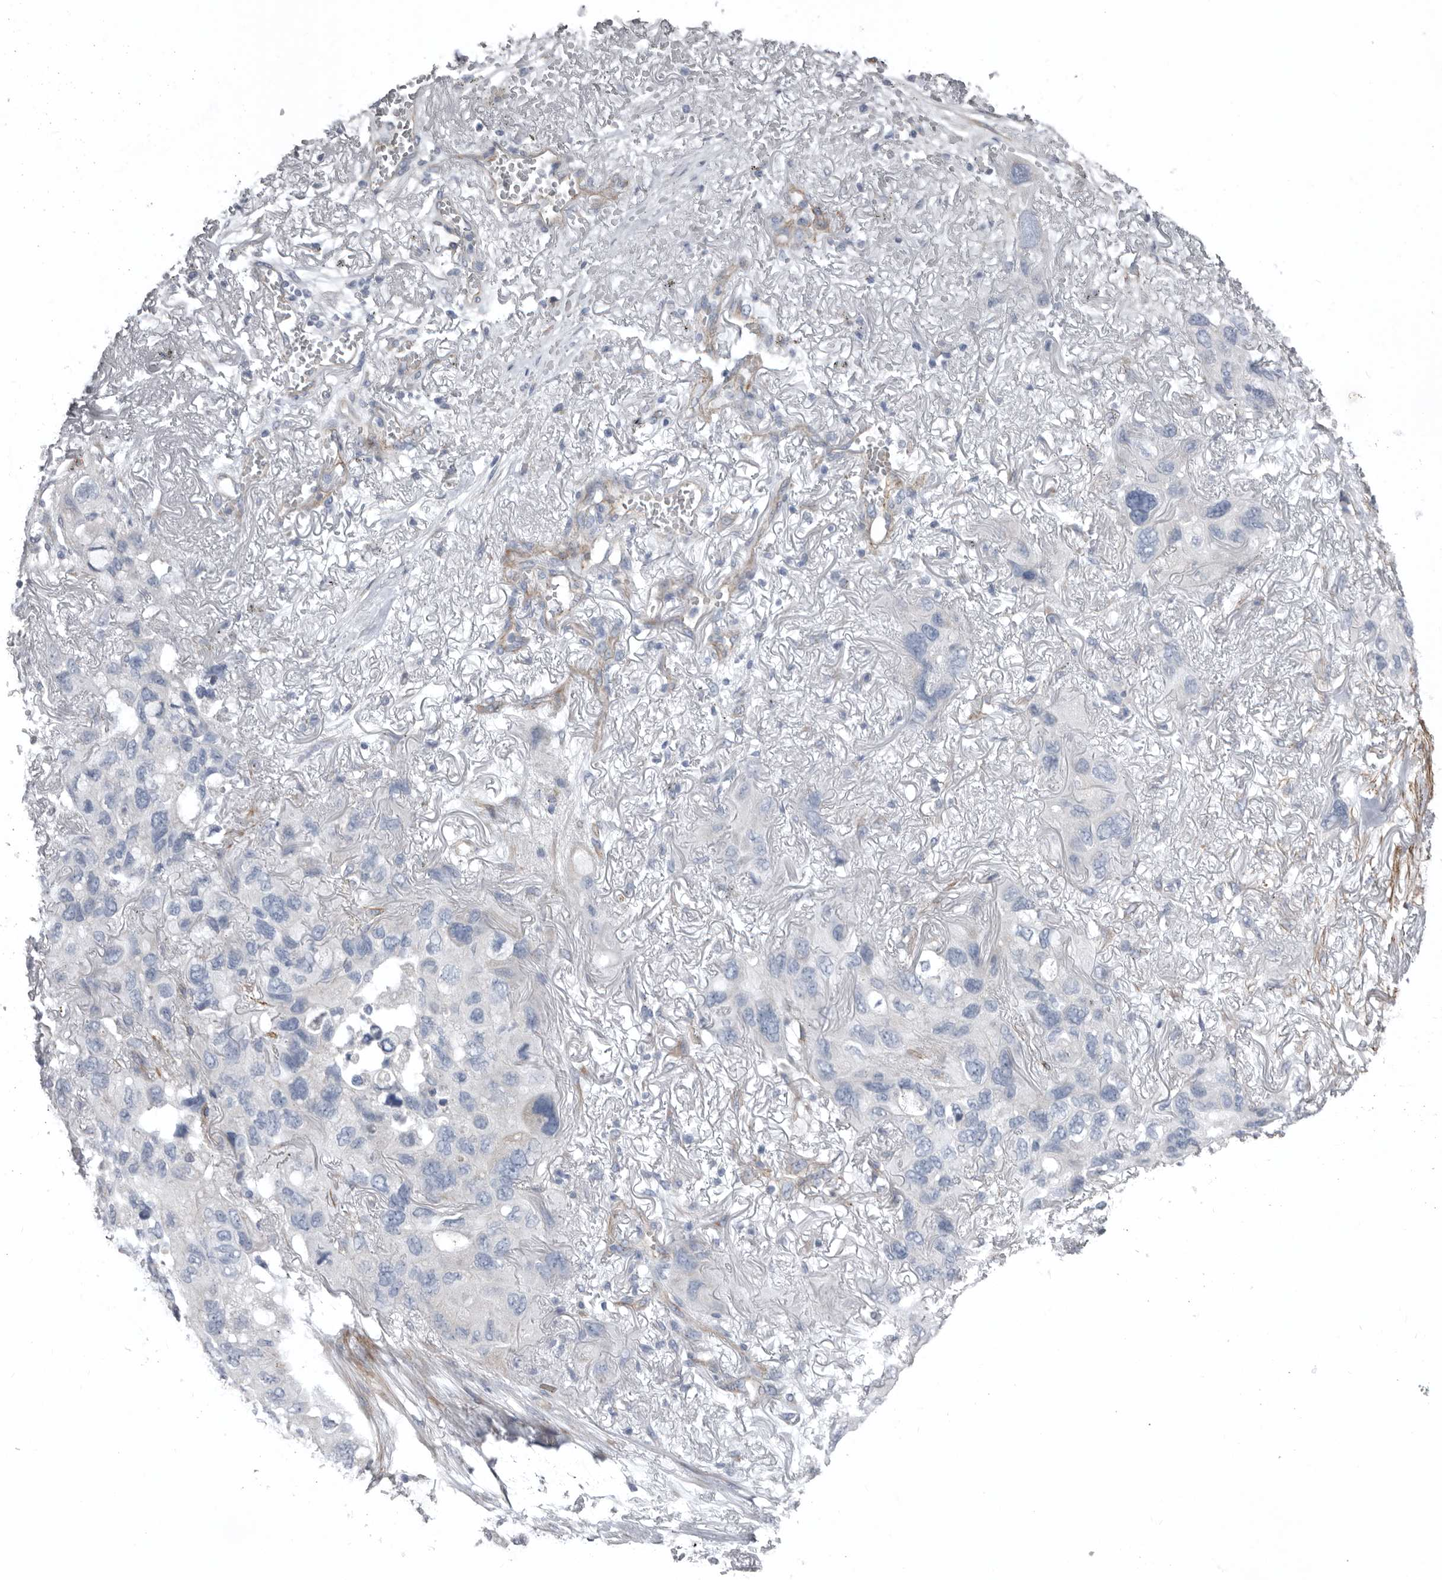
{"staining": {"intensity": "negative", "quantity": "none", "location": "none"}, "tissue": "lung cancer", "cell_type": "Tumor cells", "image_type": "cancer", "snomed": [{"axis": "morphology", "description": "Squamous cell carcinoma, NOS"}, {"axis": "topography", "description": "Lung"}], "caption": "Tumor cells show no significant protein expression in lung cancer.", "gene": "ZNF114", "patient": {"sex": "female", "age": 73}}